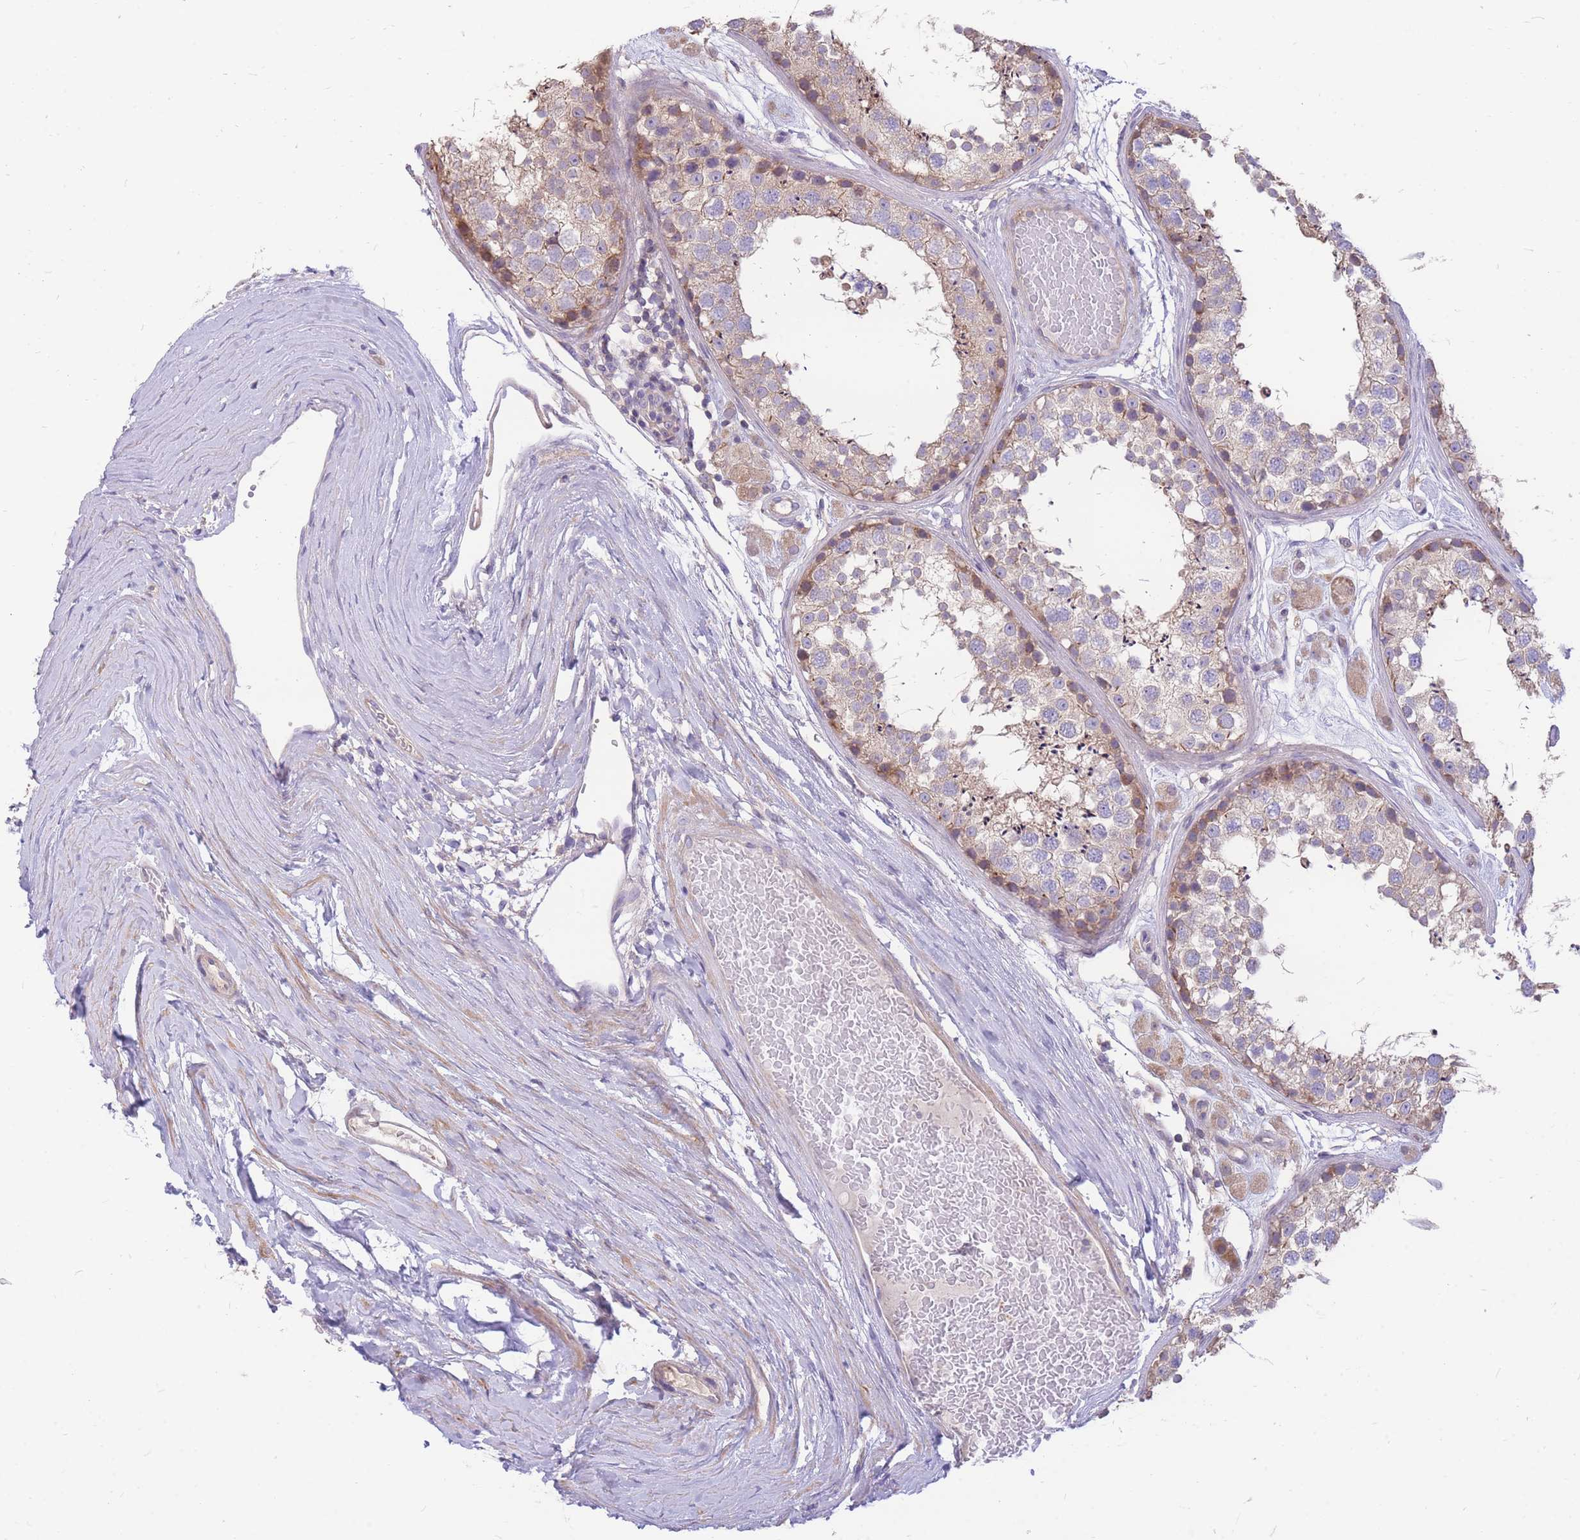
{"staining": {"intensity": "moderate", "quantity": "<25%", "location": "cytoplasmic/membranous"}, "tissue": "testis", "cell_type": "Cells in seminiferous ducts", "image_type": "normal", "snomed": [{"axis": "morphology", "description": "Normal tissue, NOS"}, {"axis": "topography", "description": "Testis"}], "caption": "Immunohistochemical staining of unremarkable testis demonstrates low levels of moderate cytoplasmic/membranous positivity in approximately <25% of cells in seminiferous ducts. (brown staining indicates protein expression, while blue staining denotes nuclei).", "gene": "OR5T1", "patient": {"sex": "male", "age": 25}}